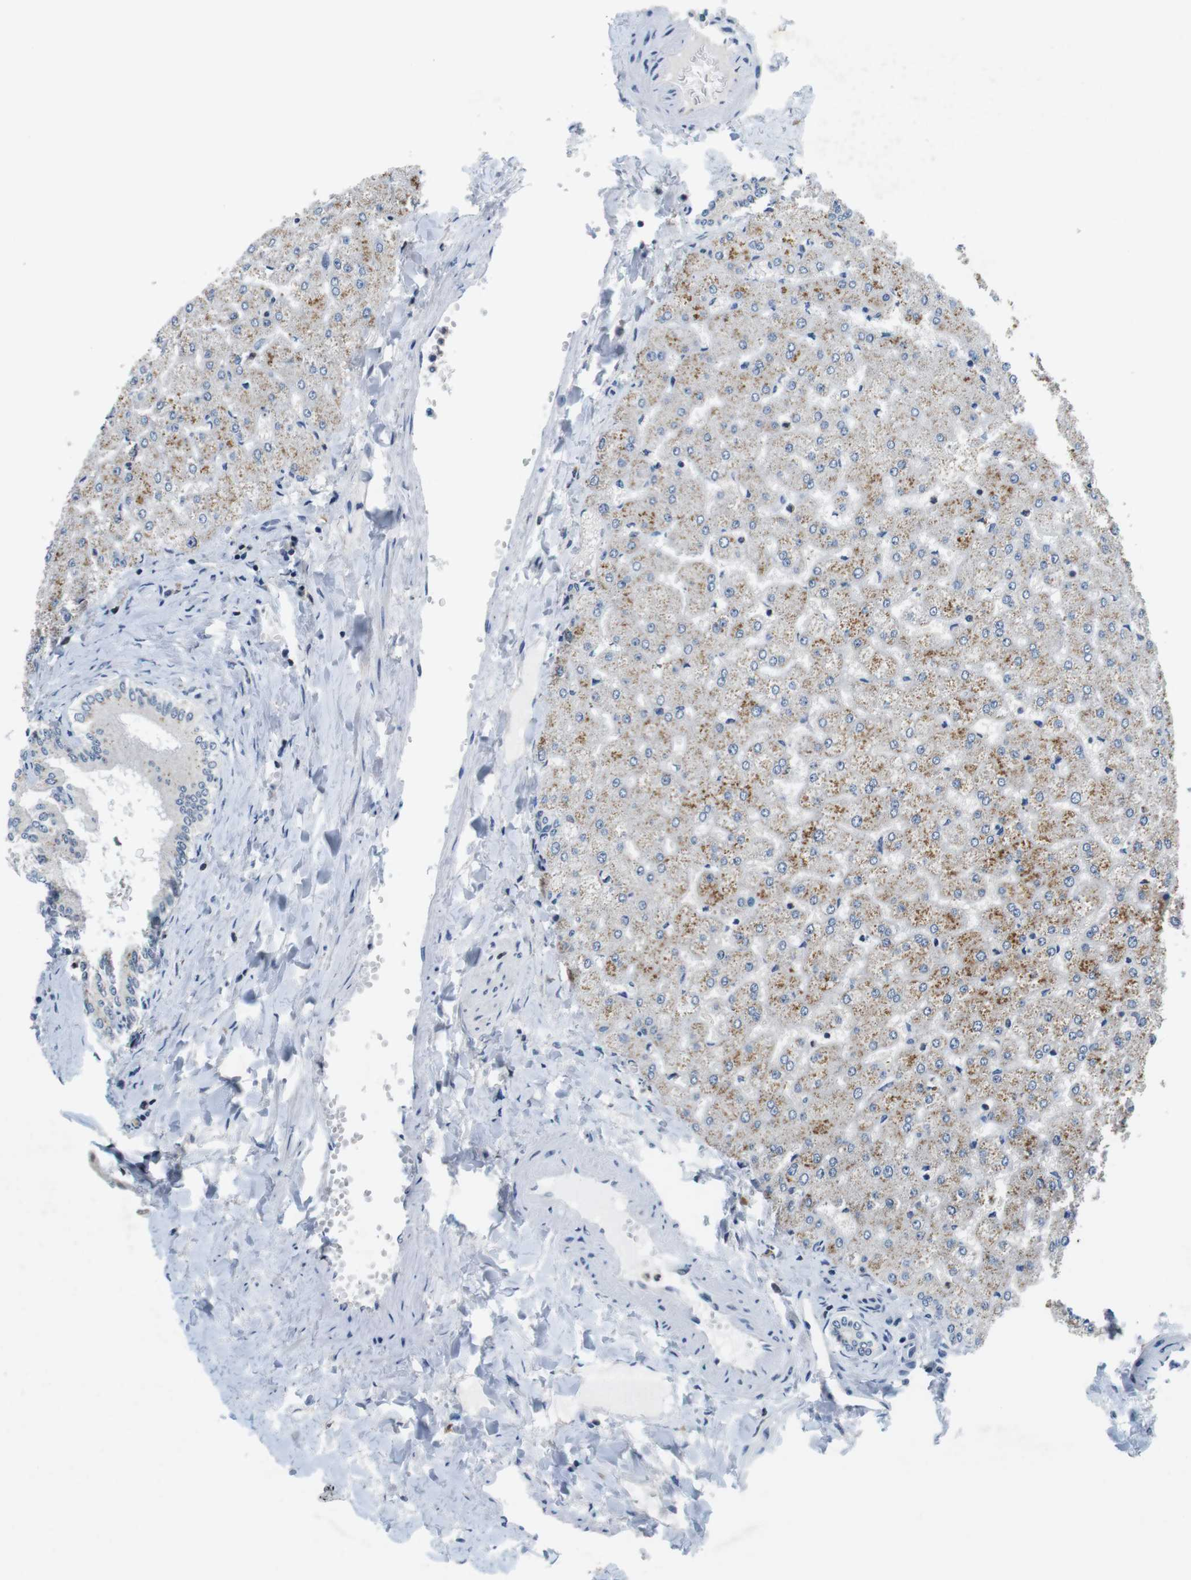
{"staining": {"intensity": "negative", "quantity": "none", "location": "none"}, "tissue": "liver", "cell_type": "Cholangiocytes", "image_type": "normal", "snomed": [{"axis": "morphology", "description": "Normal tissue, NOS"}, {"axis": "topography", "description": "Liver"}], "caption": "DAB (3,3'-diaminobenzidine) immunohistochemical staining of unremarkable human liver shows no significant positivity in cholangiocytes. (IHC, brightfield microscopy, high magnification).", "gene": "NEK4", "patient": {"sex": "female", "age": 32}}